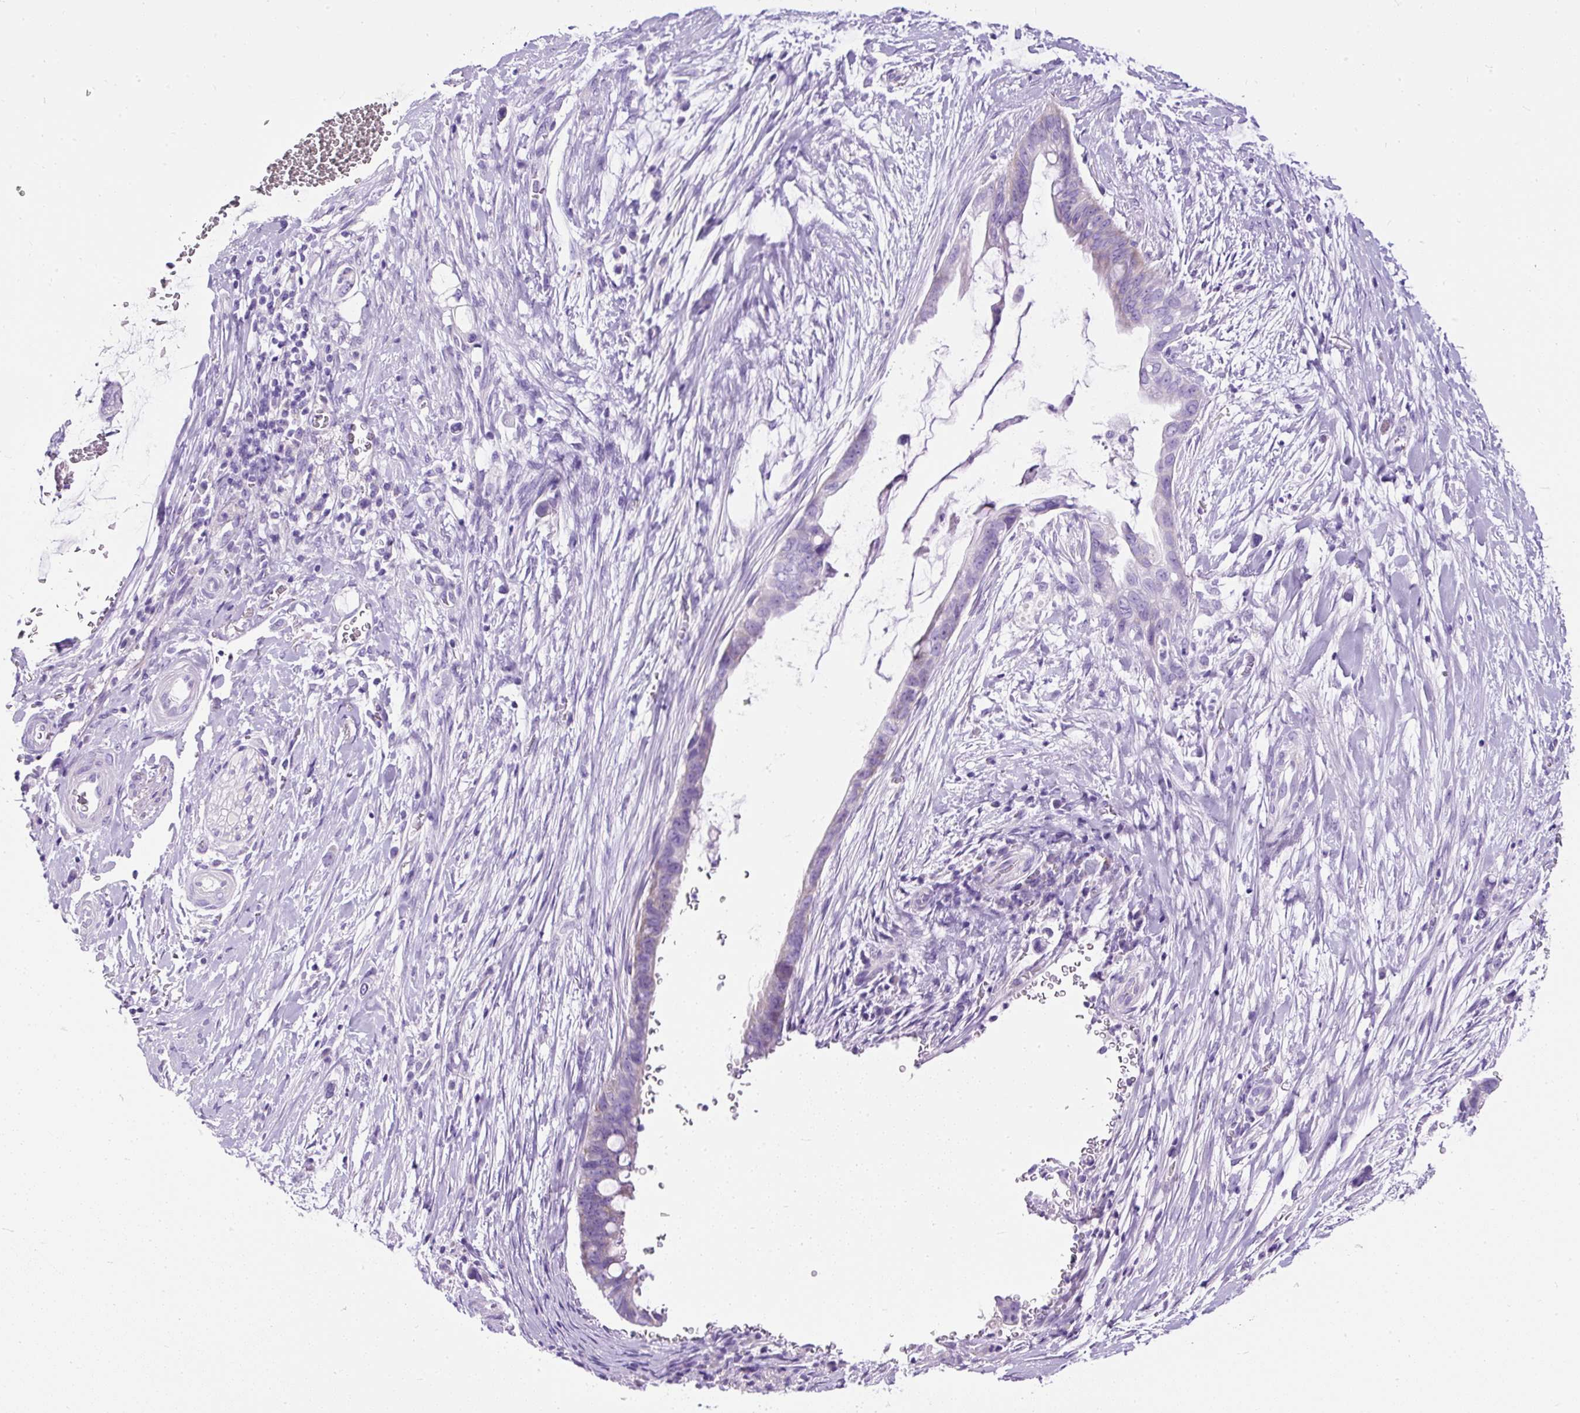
{"staining": {"intensity": "negative", "quantity": "none", "location": "none"}, "tissue": "pancreatic cancer", "cell_type": "Tumor cells", "image_type": "cancer", "snomed": [{"axis": "morphology", "description": "Adenocarcinoma, NOS"}, {"axis": "topography", "description": "Pancreas"}], "caption": "Immunohistochemical staining of human adenocarcinoma (pancreatic) shows no significant staining in tumor cells.", "gene": "STOX2", "patient": {"sex": "male", "age": 75}}